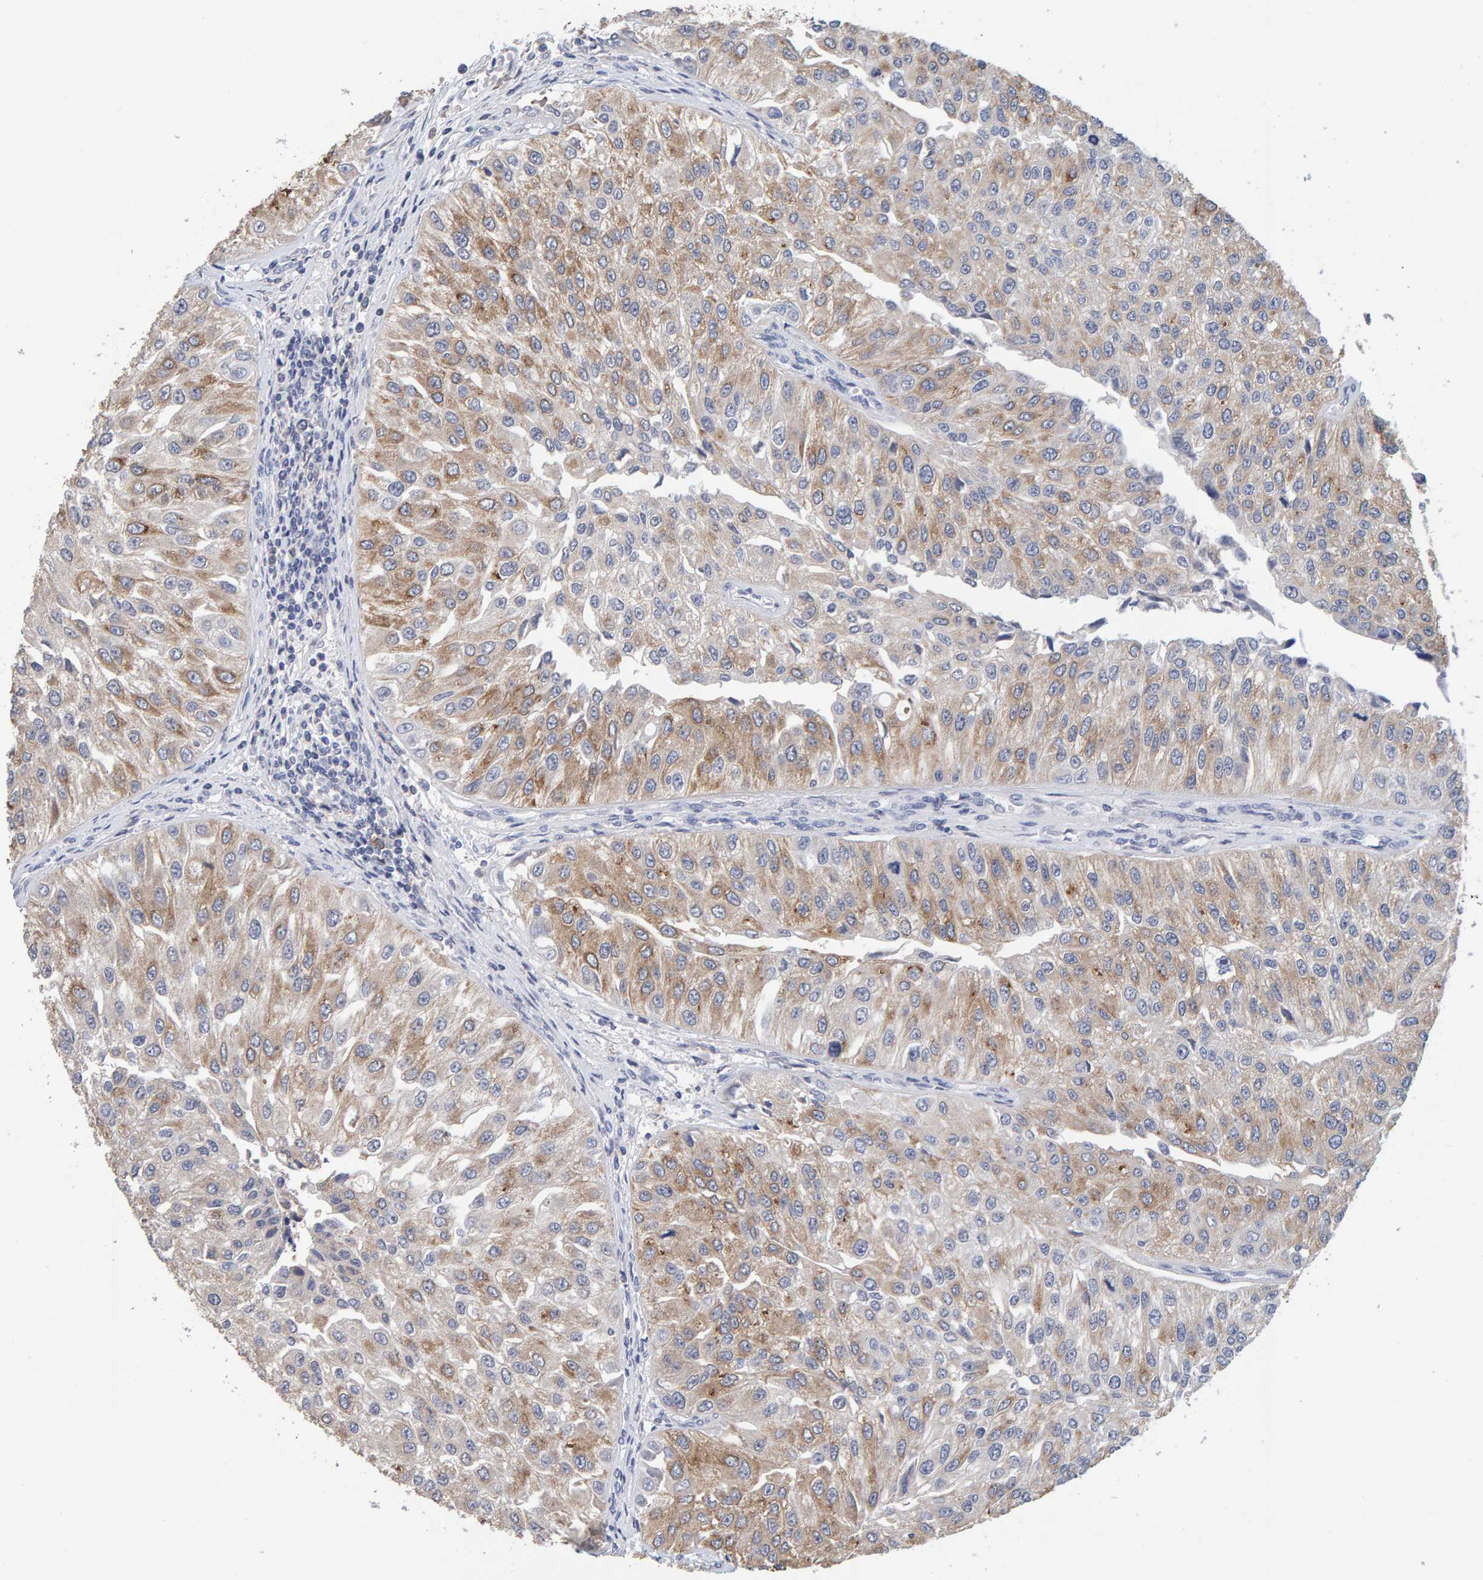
{"staining": {"intensity": "moderate", "quantity": ">75%", "location": "cytoplasmic/membranous"}, "tissue": "urothelial cancer", "cell_type": "Tumor cells", "image_type": "cancer", "snomed": [{"axis": "morphology", "description": "Urothelial carcinoma, High grade"}, {"axis": "topography", "description": "Kidney"}, {"axis": "topography", "description": "Urinary bladder"}], "caption": "High-grade urothelial carcinoma stained with DAB (3,3'-diaminobenzidine) IHC exhibits medium levels of moderate cytoplasmic/membranous positivity in about >75% of tumor cells.", "gene": "SGPL1", "patient": {"sex": "male", "age": 77}}